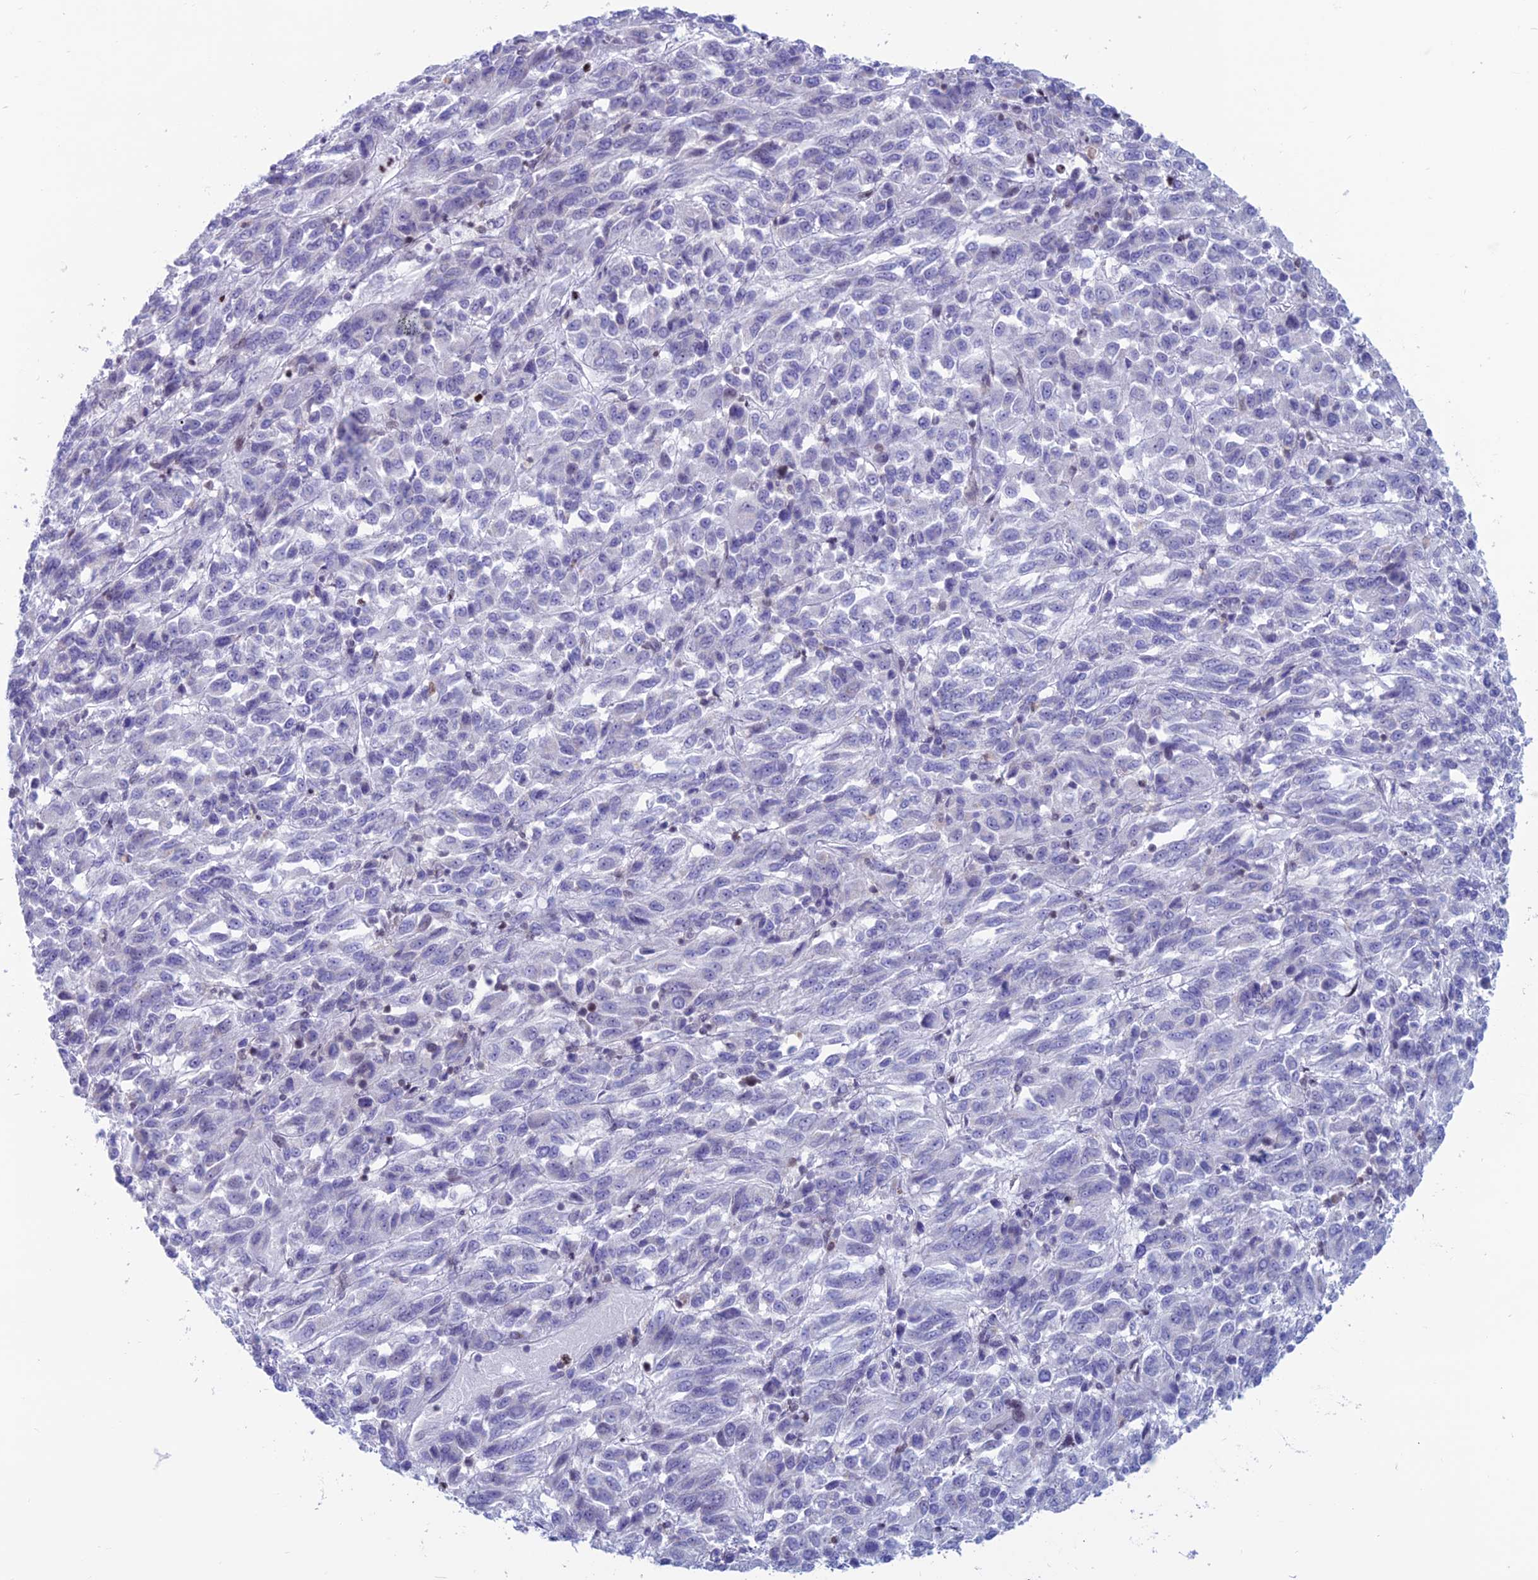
{"staining": {"intensity": "negative", "quantity": "none", "location": "none"}, "tissue": "melanoma", "cell_type": "Tumor cells", "image_type": "cancer", "snomed": [{"axis": "morphology", "description": "Malignant melanoma, Metastatic site"}, {"axis": "topography", "description": "Lung"}], "caption": "Tumor cells are negative for brown protein staining in malignant melanoma (metastatic site).", "gene": "CERS6", "patient": {"sex": "male", "age": 64}}